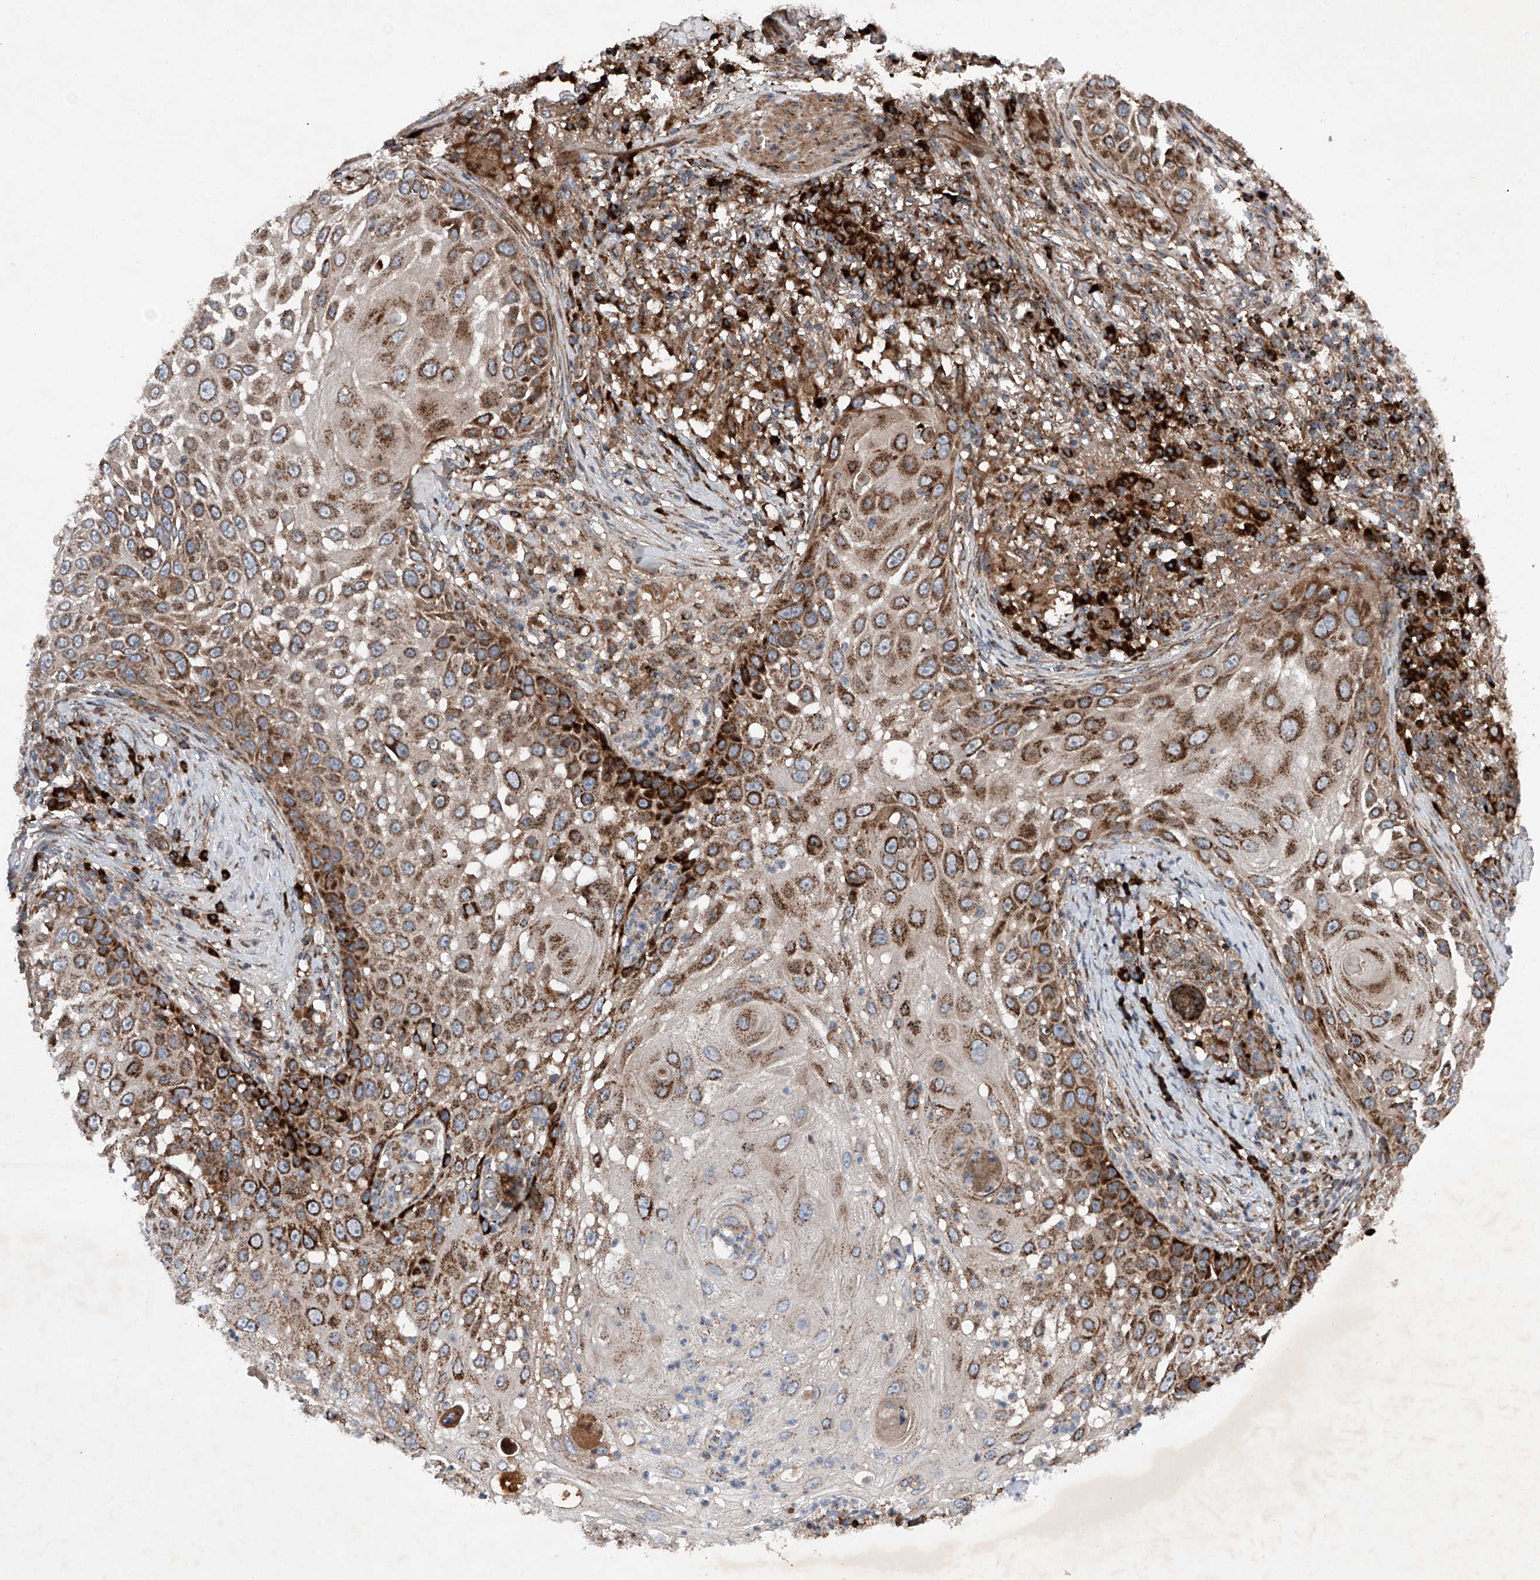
{"staining": {"intensity": "strong", "quantity": ">75%", "location": "cytoplasmic/membranous"}, "tissue": "skin cancer", "cell_type": "Tumor cells", "image_type": "cancer", "snomed": [{"axis": "morphology", "description": "Squamous cell carcinoma, NOS"}, {"axis": "topography", "description": "Skin"}], "caption": "Human squamous cell carcinoma (skin) stained with a brown dye shows strong cytoplasmic/membranous positive positivity in about >75% of tumor cells.", "gene": "DAD1", "patient": {"sex": "female", "age": 44}}